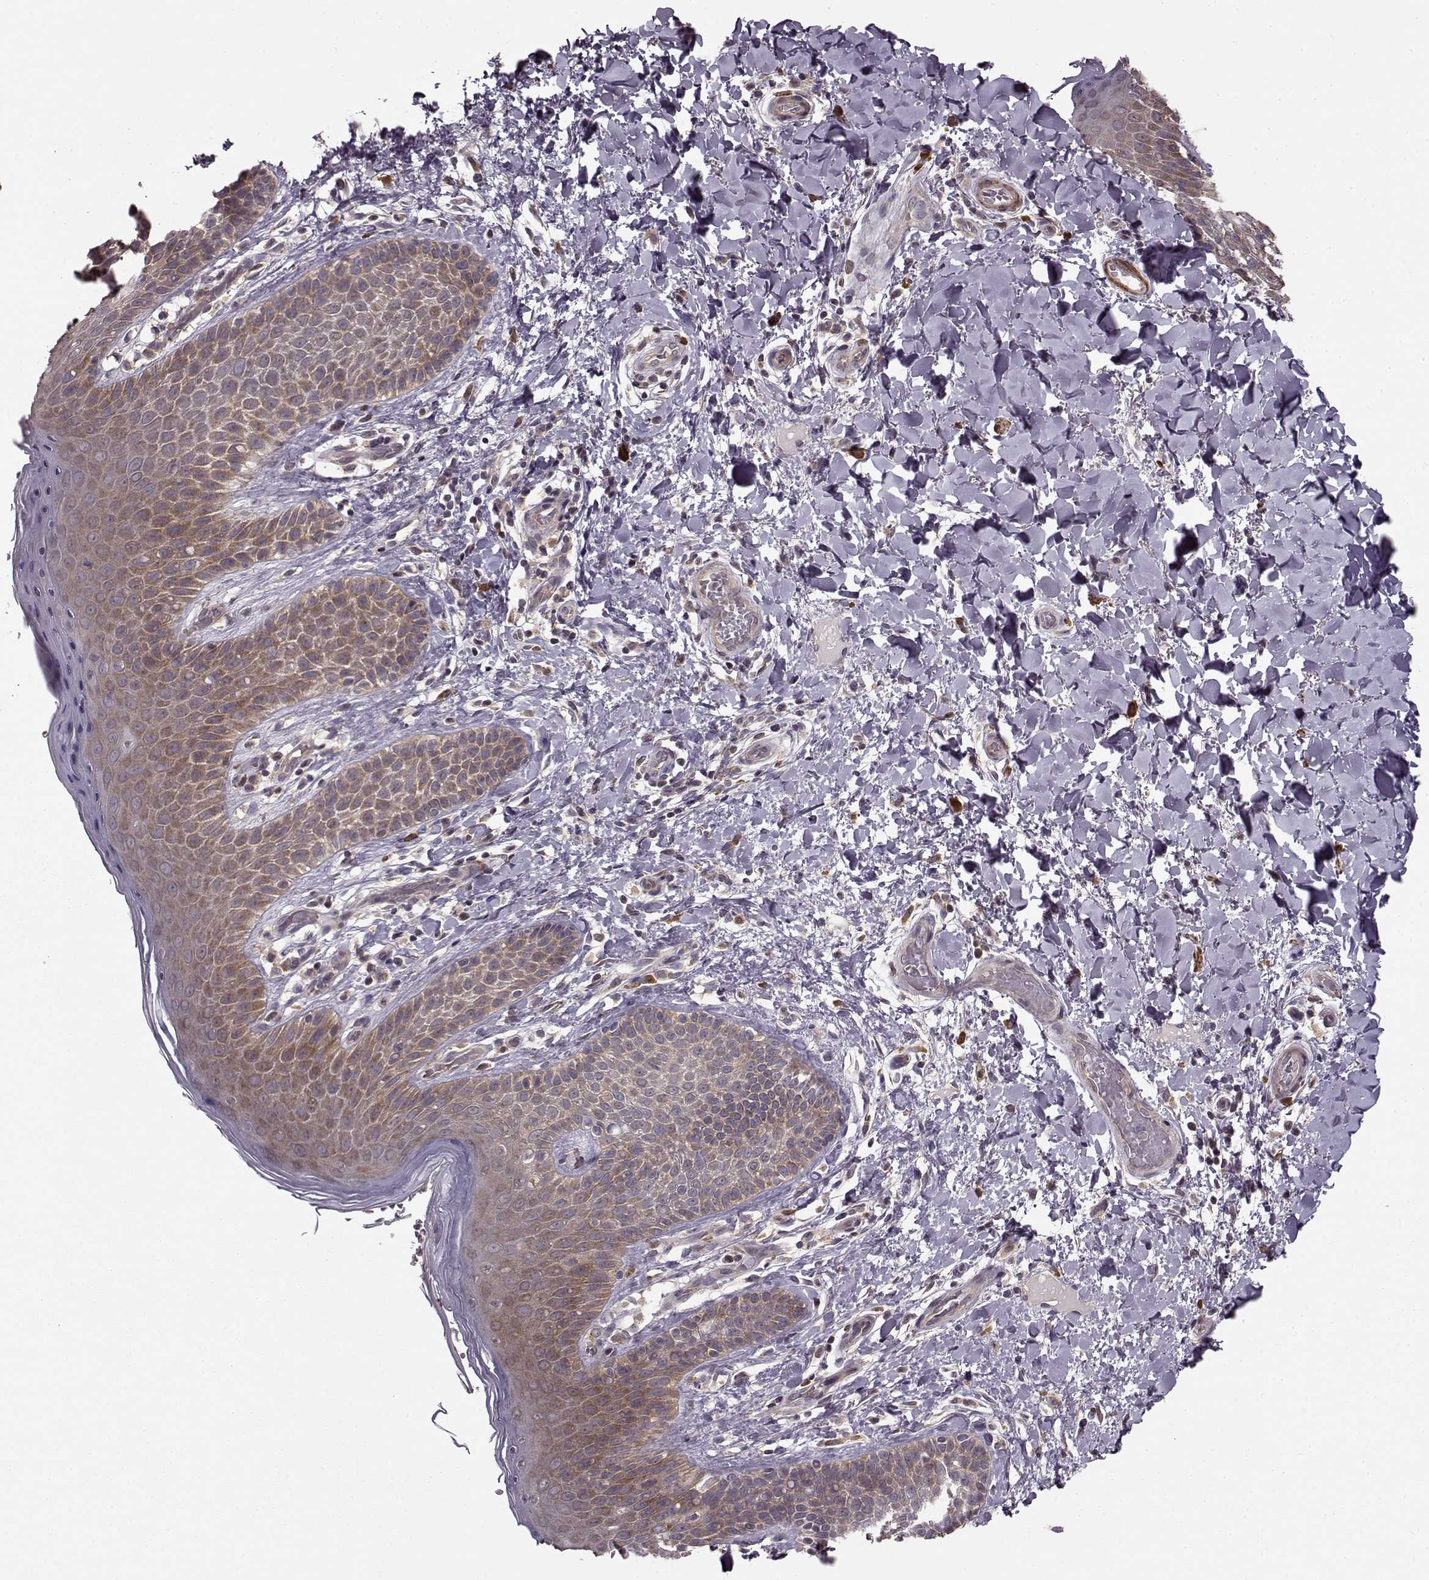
{"staining": {"intensity": "moderate", "quantity": "25%-75%", "location": "cytoplasmic/membranous"}, "tissue": "skin", "cell_type": "Epidermal cells", "image_type": "normal", "snomed": [{"axis": "morphology", "description": "Normal tissue, NOS"}, {"axis": "topography", "description": "Anal"}], "caption": "Unremarkable skin exhibits moderate cytoplasmic/membranous positivity in about 25%-75% of epidermal cells.", "gene": "SLAIN2", "patient": {"sex": "male", "age": 36}}